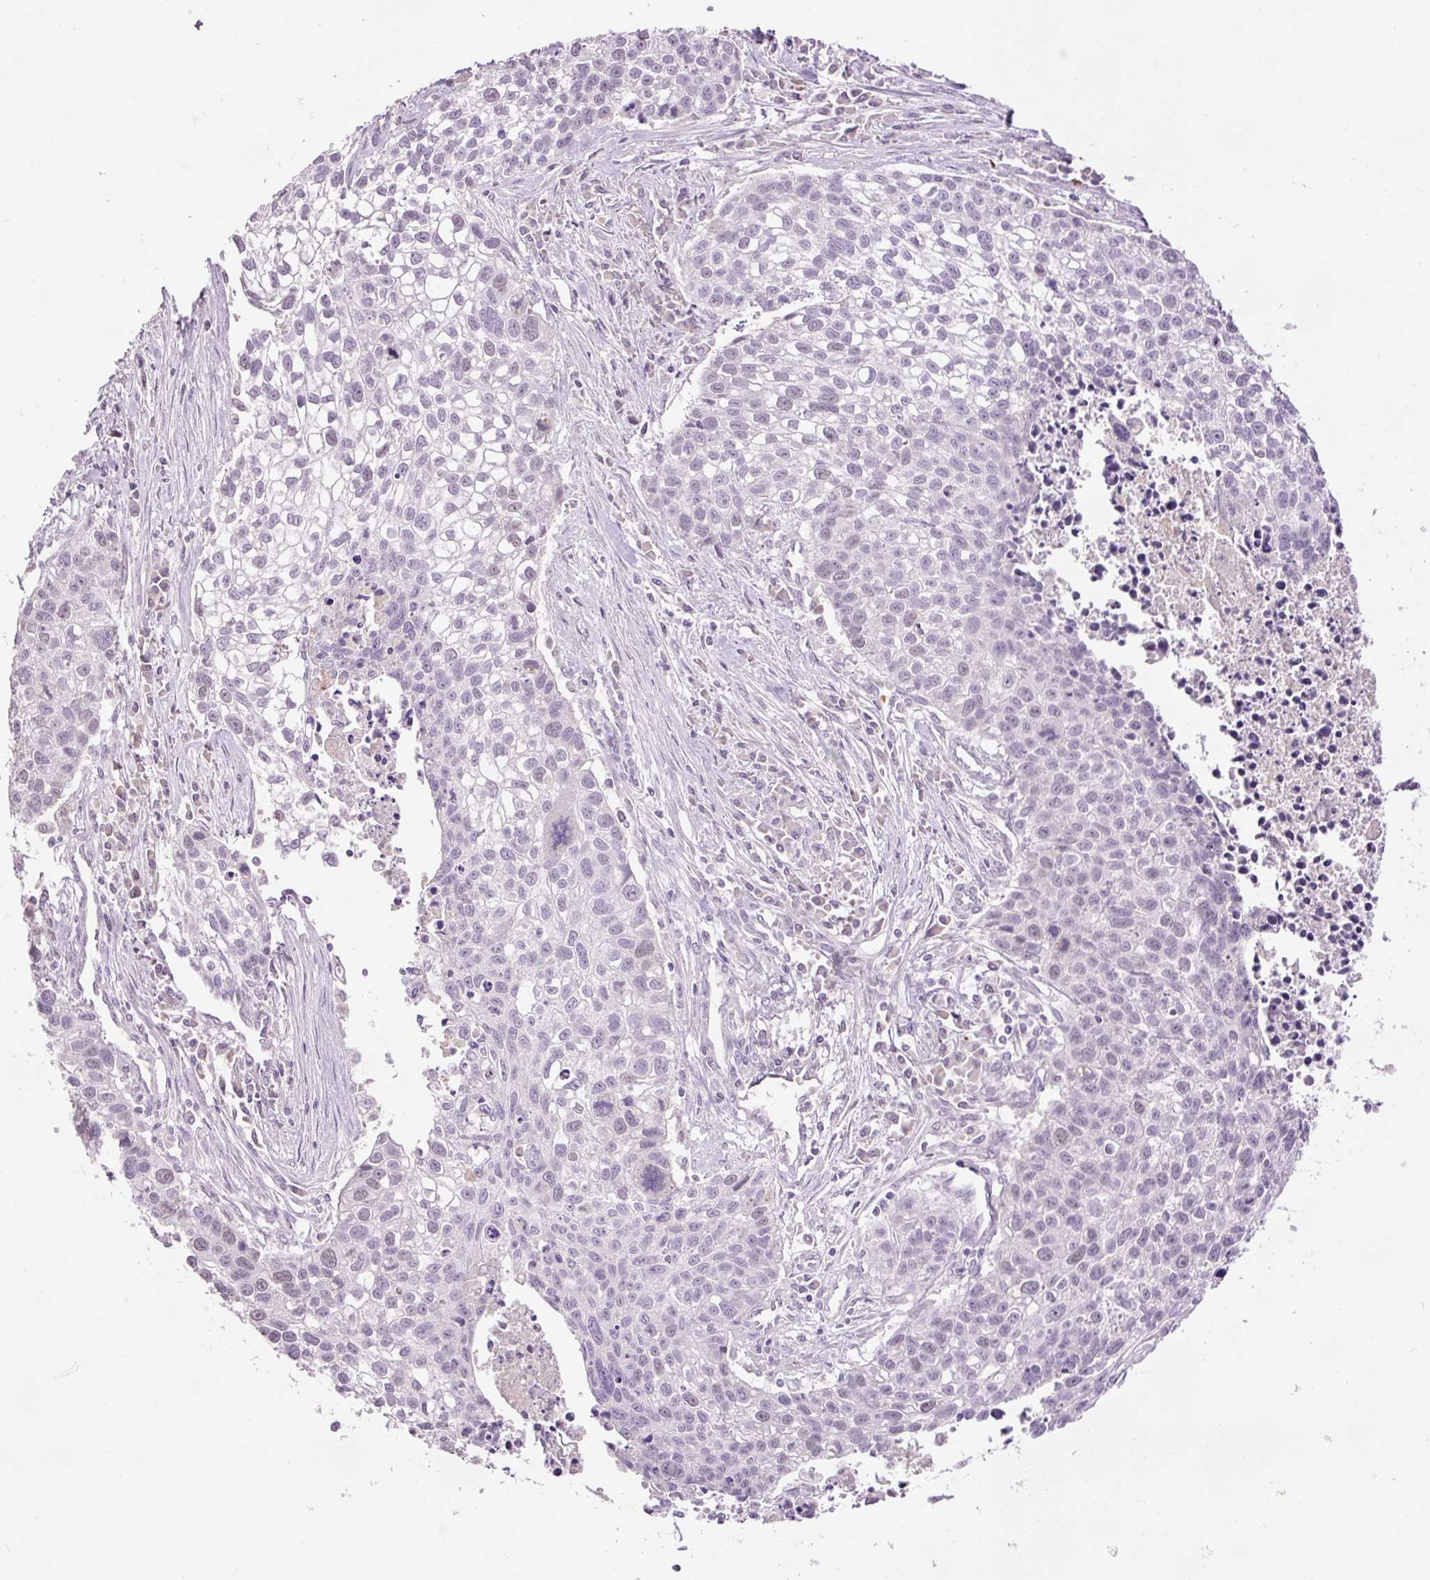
{"staining": {"intensity": "negative", "quantity": "none", "location": "none"}, "tissue": "lung cancer", "cell_type": "Tumor cells", "image_type": "cancer", "snomed": [{"axis": "morphology", "description": "Squamous cell carcinoma, NOS"}, {"axis": "topography", "description": "Lung"}], "caption": "High power microscopy histopathology image of an immunohistochemistry micrograph of lung squamous cell carcinoma, revealing no significant staining in tumor cells.", "gene": "LY6G6D", "patient": {"sex": "male", "age": 74}}